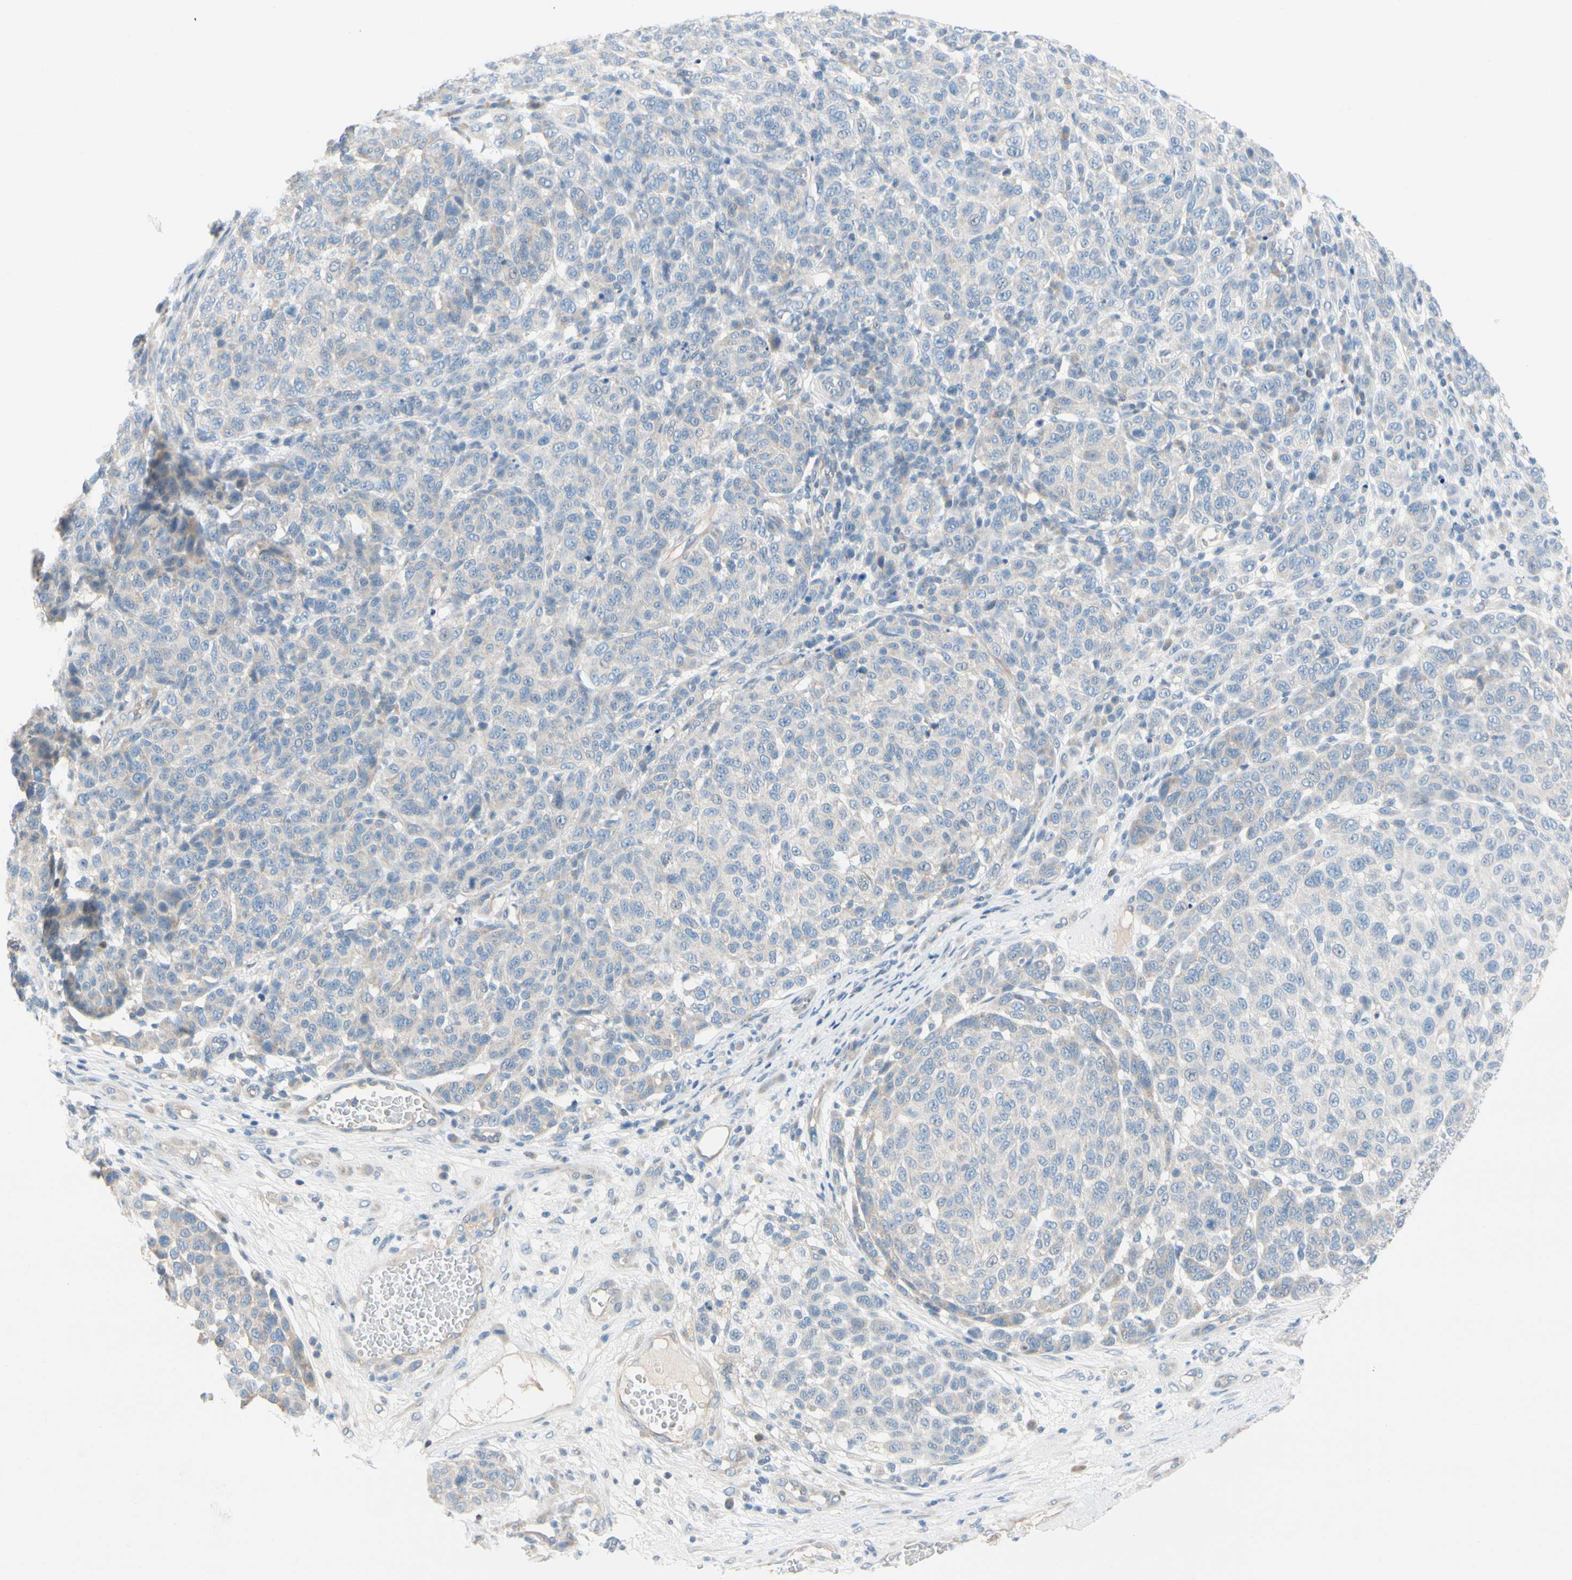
{"staining": {"intensity": "negative", "quantity": "none", "location": "none"}, "tissue": "melanoma", "cell_type": "Tumor cells", "image_type": "cancer", "snomed": [{"axis": "morphology", "description": "Malignant melanoma, NOS"}, {"axis": "topography", "description": "Skin"}], "caption": "Tumor cells show no significant staining in melanoma.", "gene": "ZNF132", "patient": {"sex": "male", "age": 59}}